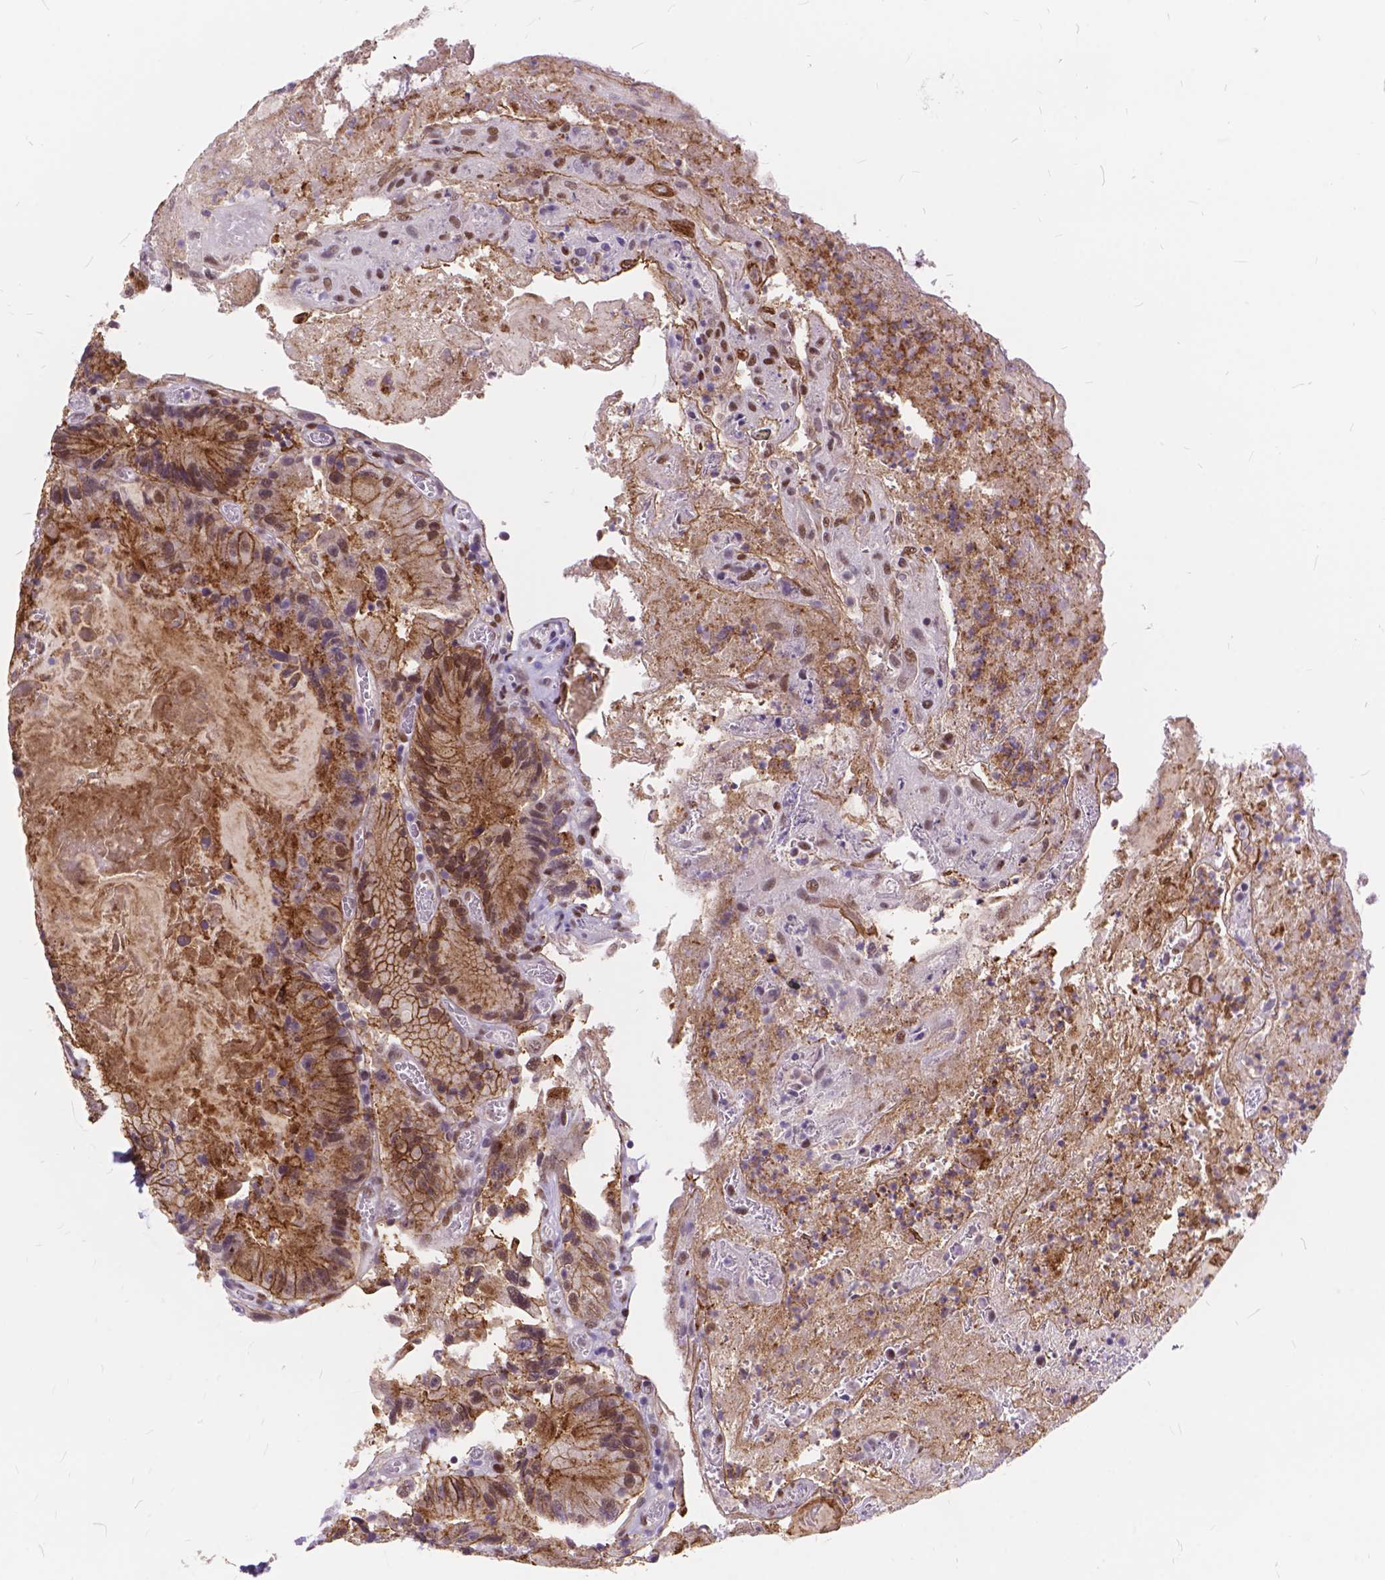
{"staining": {"intensity": "strong", "quantity": "<25%", "location": "cytoplasmic/membranous"}, "tissue": "colorectal cancer", "cell_type": "Tumor cells", "image_type": "cancer", "snomed": [{"axis": "morphology", "description": "Adenocarcinoma, NOS"}, {"axis": "topography", "description": "Colon"}], "caption": "Immunohistochemistry (IHC) staining of colorectal adenocarcinoma, which exhibits medium levels of strong cytoplasmic/membranous staining in about <25% of tumor cells indicating strong cytoplasmic/membranous protein expression. The staining was performed using DAB (brown) for protein detection and nuclei were counterstained in hematoxylin (blue).", "gene": "MAN2C1", "patient": {"sex": "female", "age": 86}}